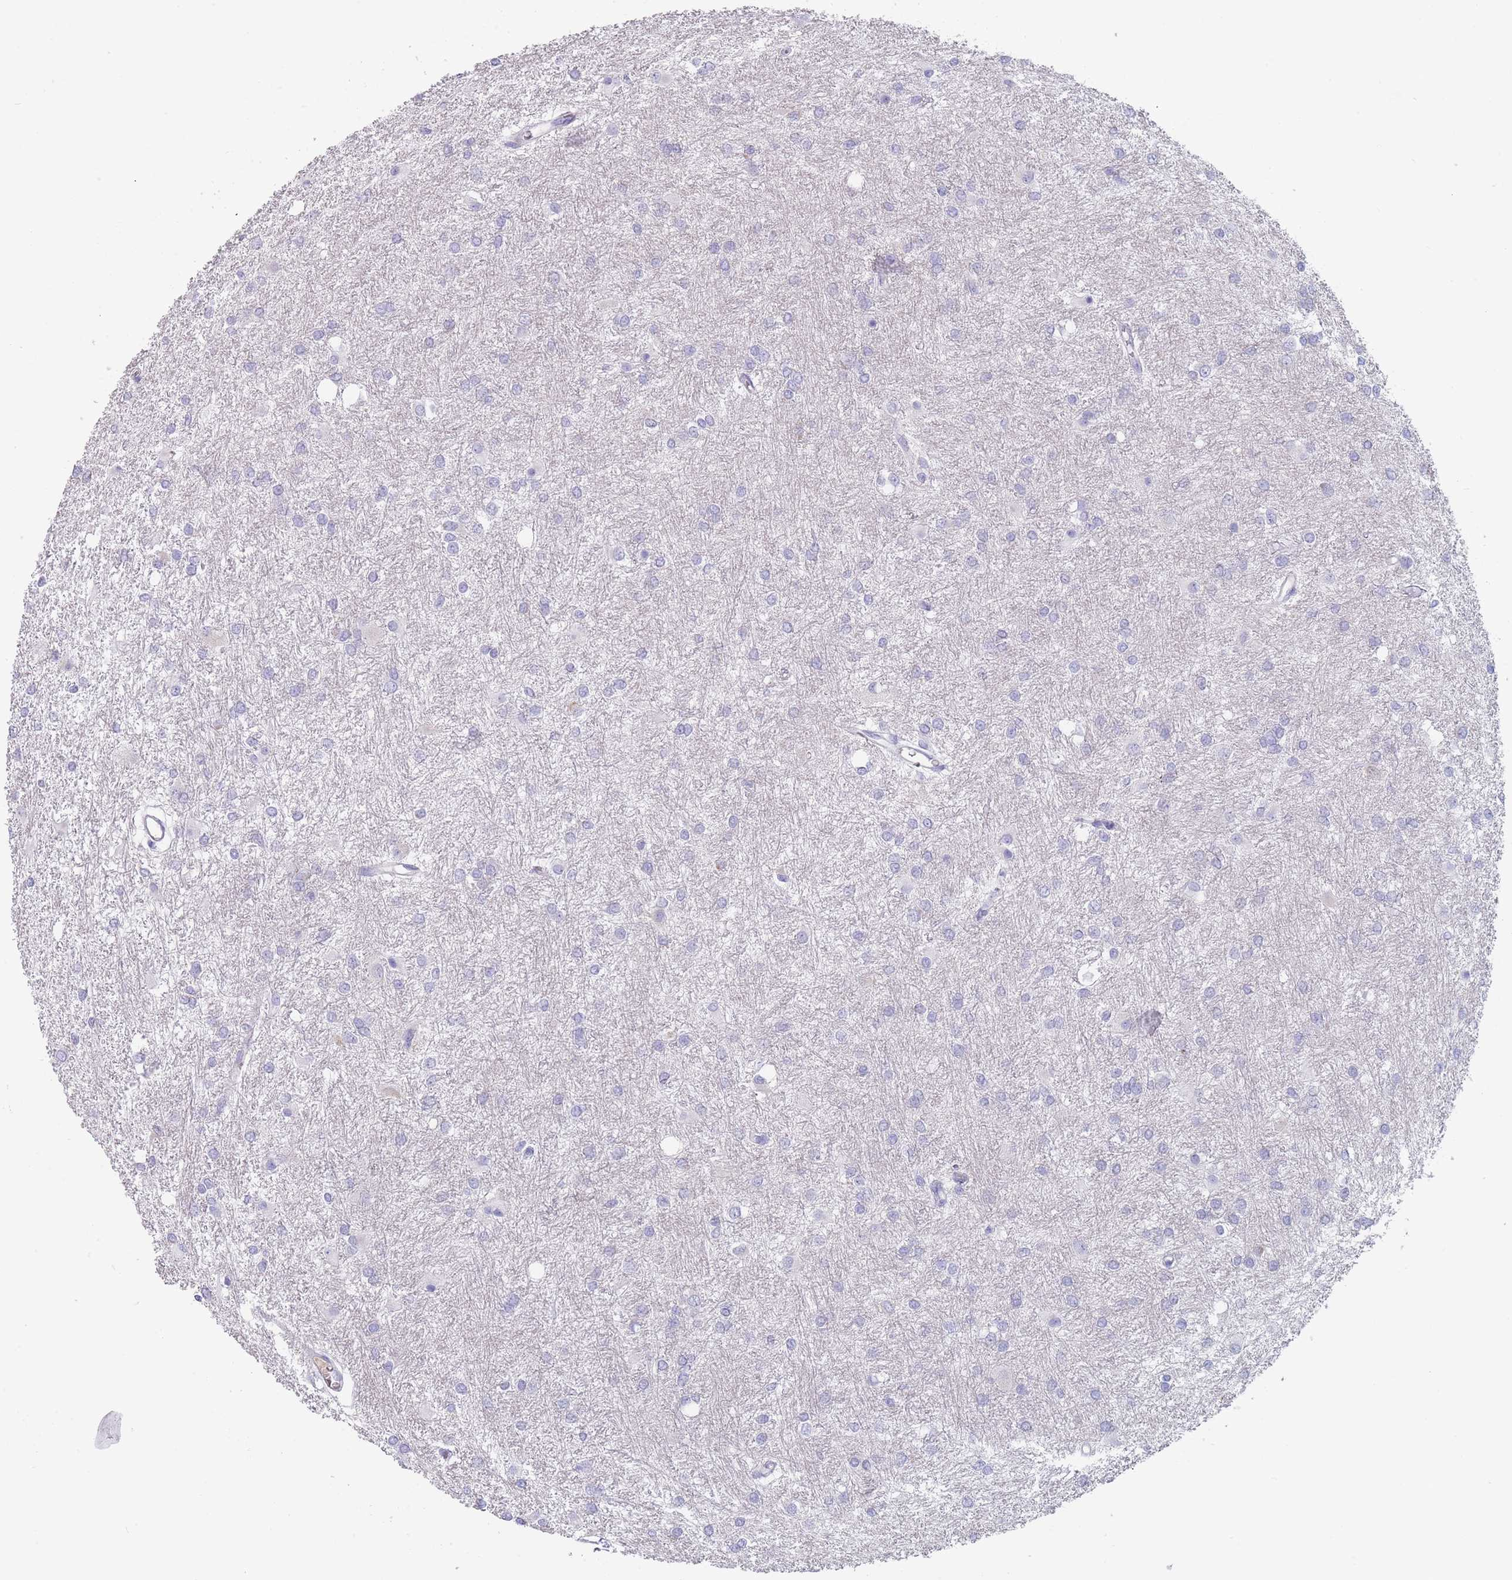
{"staining": {"intensity": "negative", "quantity": "none", "location": "none"}, "tissue": "glioma", "cell_type": "Tumor cells", "image_type": "cancer", "snomed": [{"axis": "morphology", "description": "Glioma, malignant, High grade"}, {"axis": "topography", "description": "Brain"}], "caption": "The immunohistochemistry (IHC) image has no significant expression in tumor cells of glioma tissue.", "gene": "MRPS14", "patient": {"sex": "female", "age": 50}}